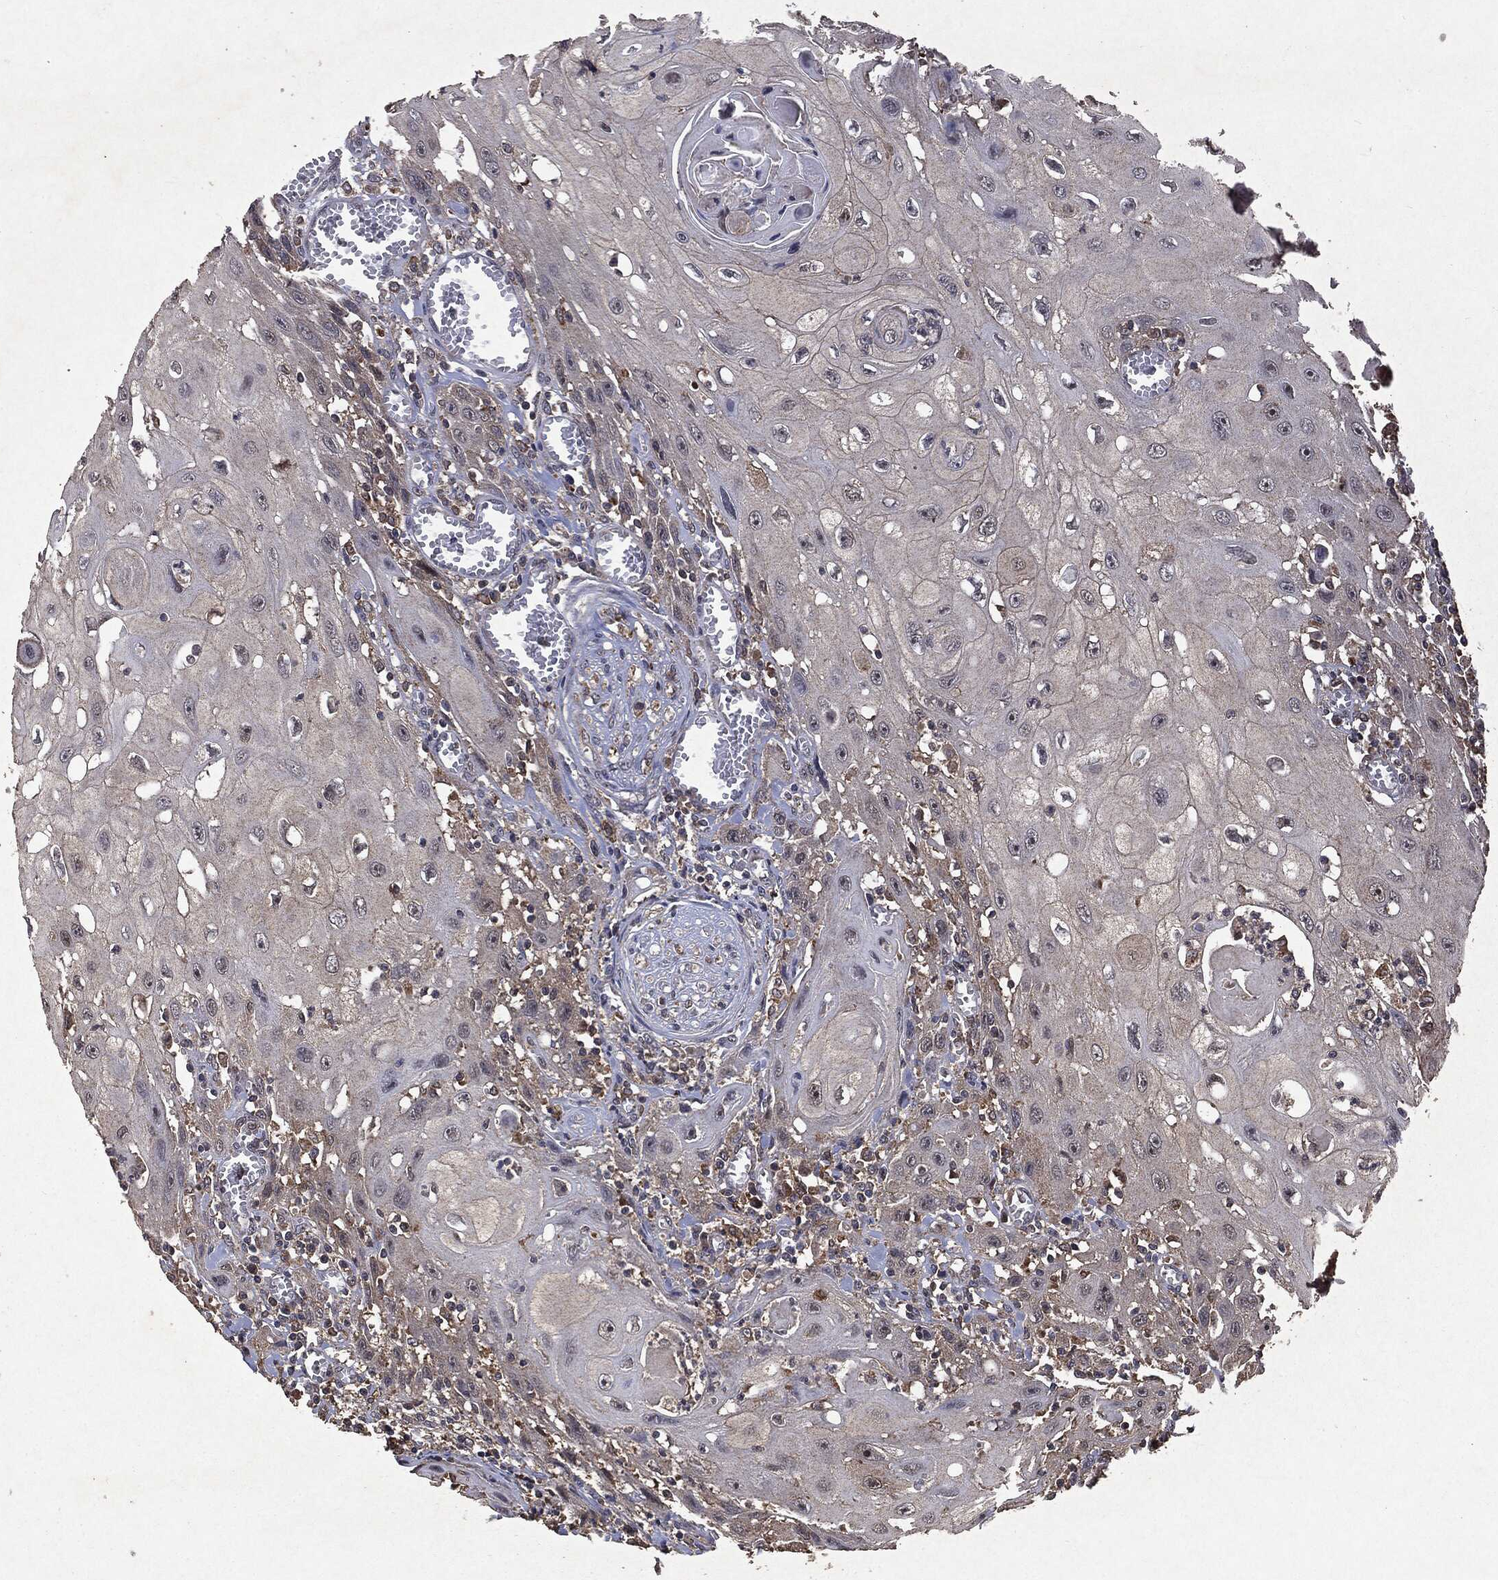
{"staining": {"intensity": "negative", "quantity": "none", "location": "none"}, "tissue": "head and neck cancer", "cell_type": "Tumor cells", "image_type": "cancer", "snomed": [{"axis": "morphology", "description": "Normal tissue, NOS"}, {"axis": "morphology", "description": "Squamous cell carcinoma, NOS"}, {"axis": "topography", "description": "Oral tissue"}, {"axis": "topography", "description": "Head-Neck"}], "caption": "Tumor cells show no significant staining in head and neck cancer. (Stains: DAB IHC with hematoxylin counter stain, Microscopy: brightfield microscopy at high magnification).", "gene": "PTEN", "patient": {"sex": "male", "age": 71}}